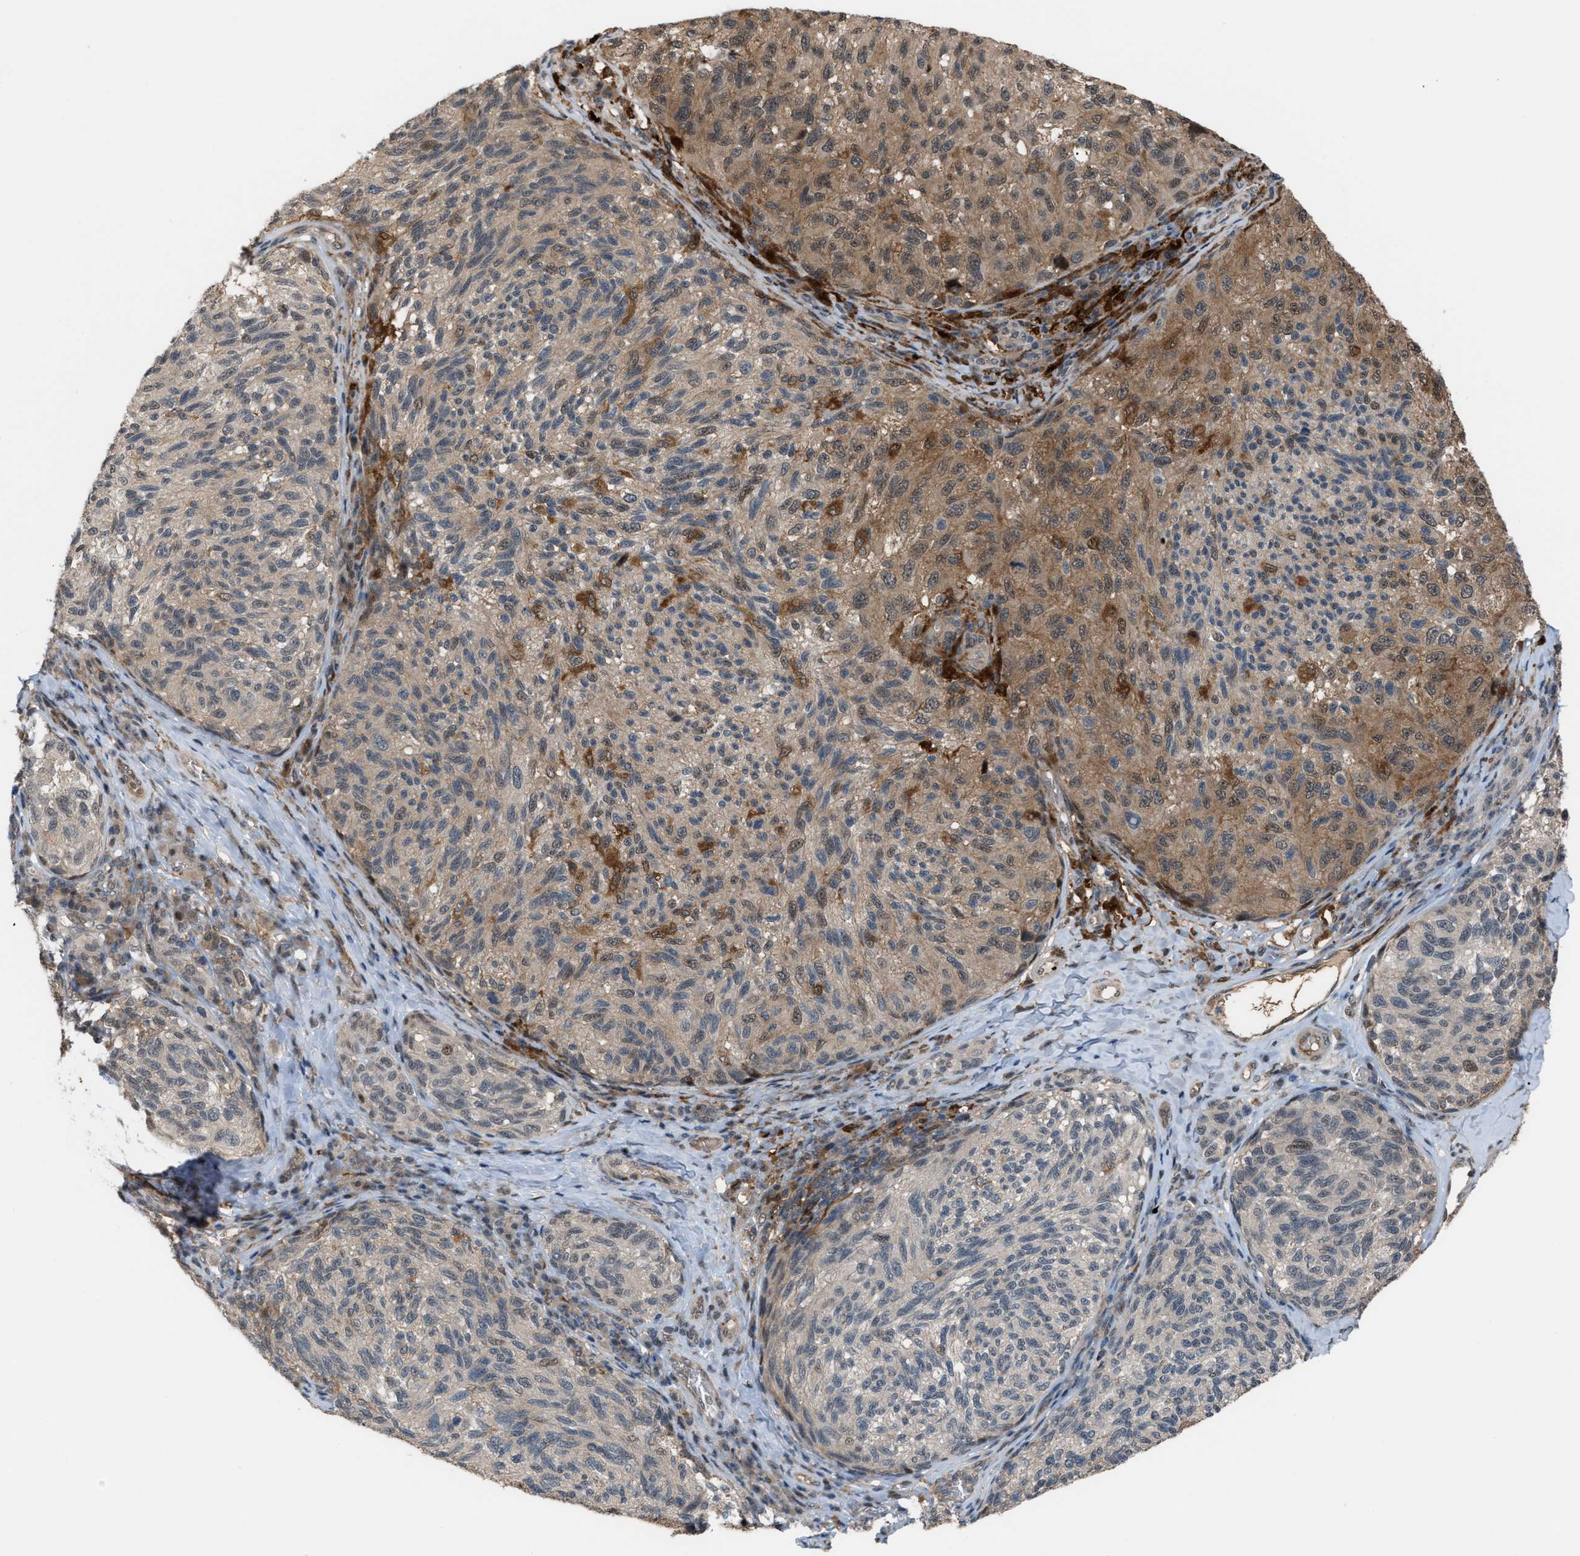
{"staining": {"intensity": "moderate", "quantity": "25%-75%", "location": "cytoplasmic/membranous,nuclear"}, "tissue": "melanoma", "cell_type": "Tumor cells", "image_type": "cancer", "snomed": [{"axis": "morphology", "description": "Malignant melanoma, NOS"}, {"axis": "topography", "description": "Skin"}], "caption": "Protein staining displays moderate cytoplasmic/membranous and nuclear positivity in about 25%-75% of tumor cells in melanoma.", "gene": "RFFL", "patient": {"sex": "female", "age": 73}}